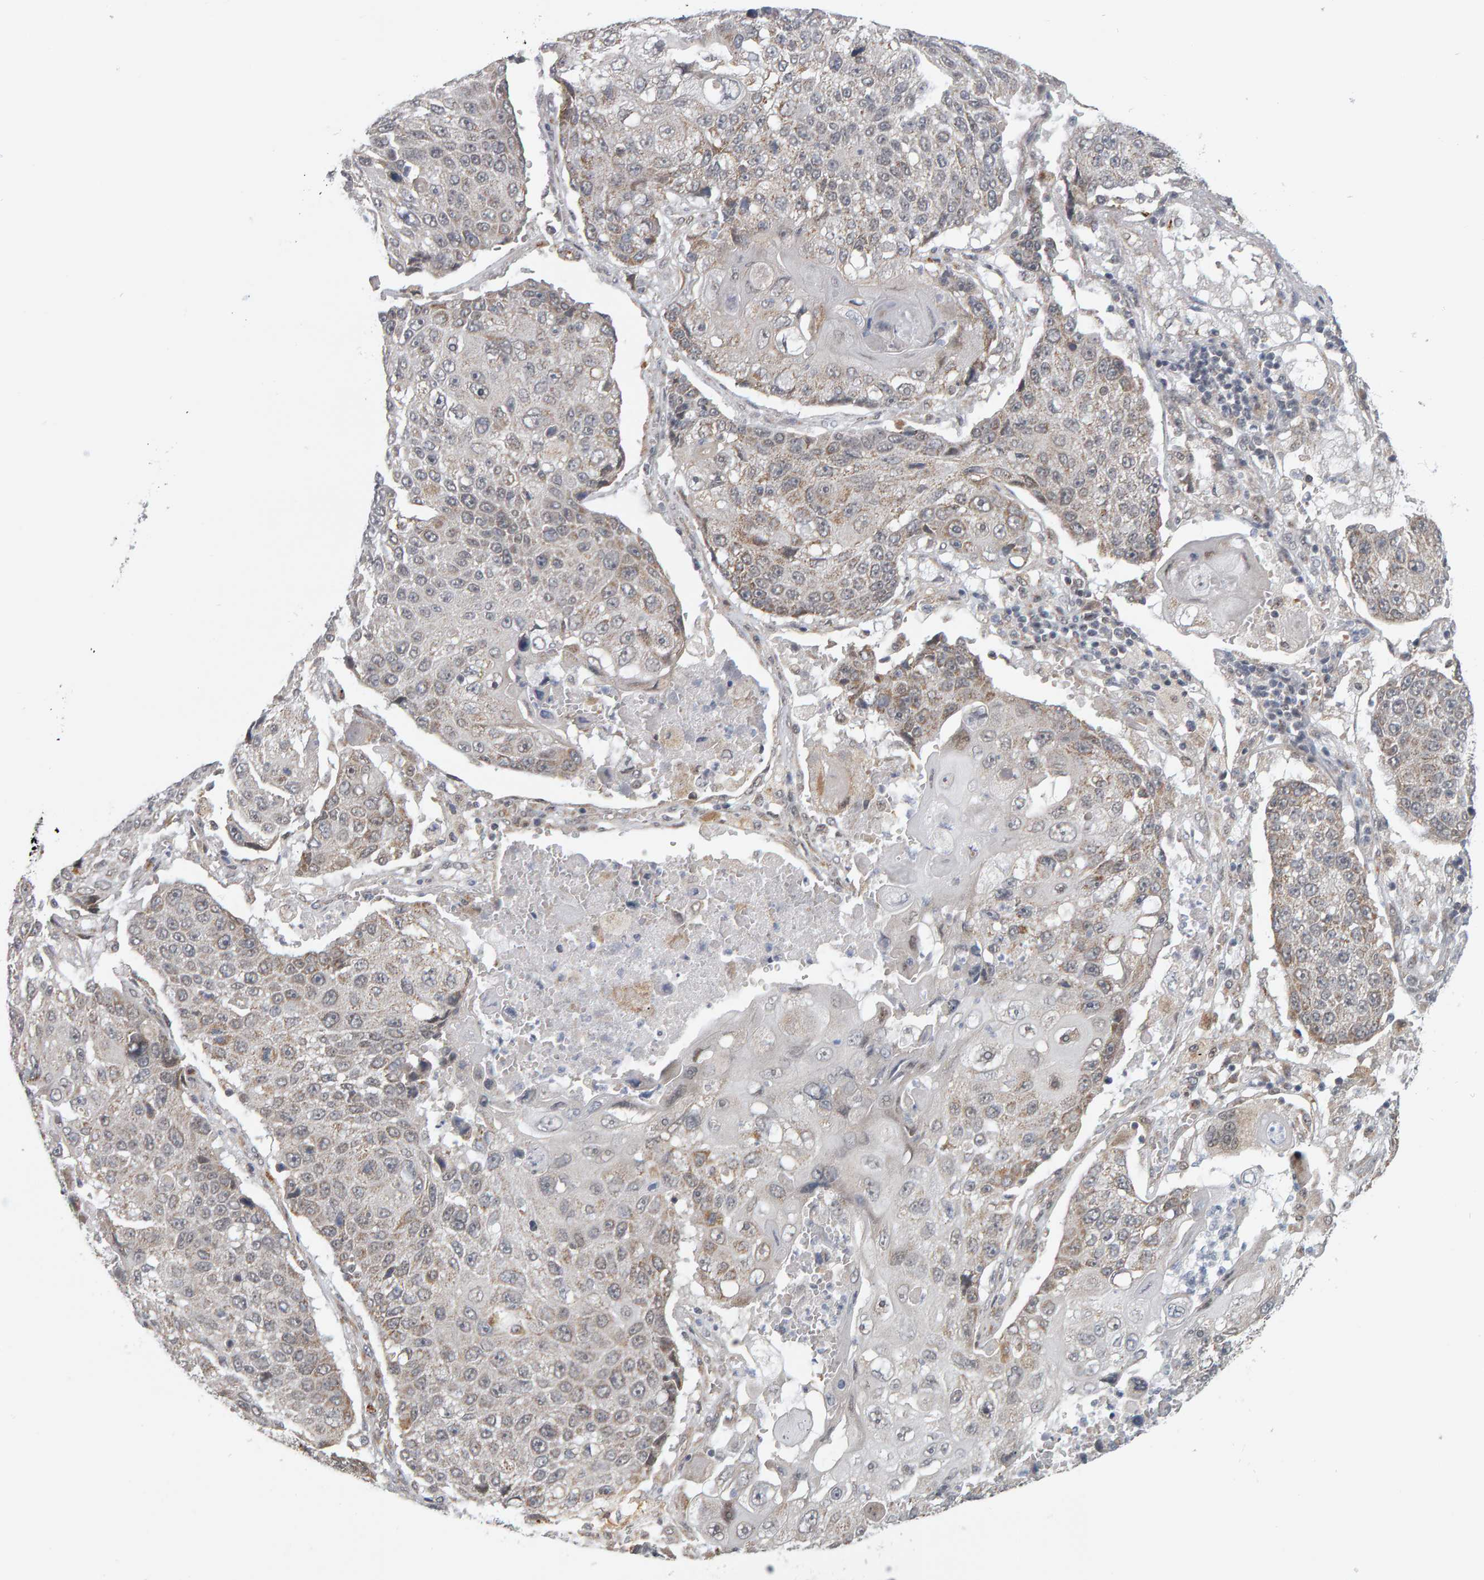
{"staining": {"intensity": "weak", "quantity": "25%-75%", "location": "cytoplasmic/membranous"}, "tissue": "lung cancer", "cell_type": "Tumor cells", "image_type": "cancer", "snomed": [{"axis": "morphology", "description": "Squamous cell carcinoma, NOS"}, {"axis": "topography", "description": "Lung"}], "caption": "Protein staining of lung squamous cell carcinoma tissue demonstrates weak cytoplasmic/membranous expression in about 25%-75% of tumor cells. (IHC, brightfield microscopy, high magnification).", "gene": "DAP3", "patient": {"sex": "male", "age": 61}}